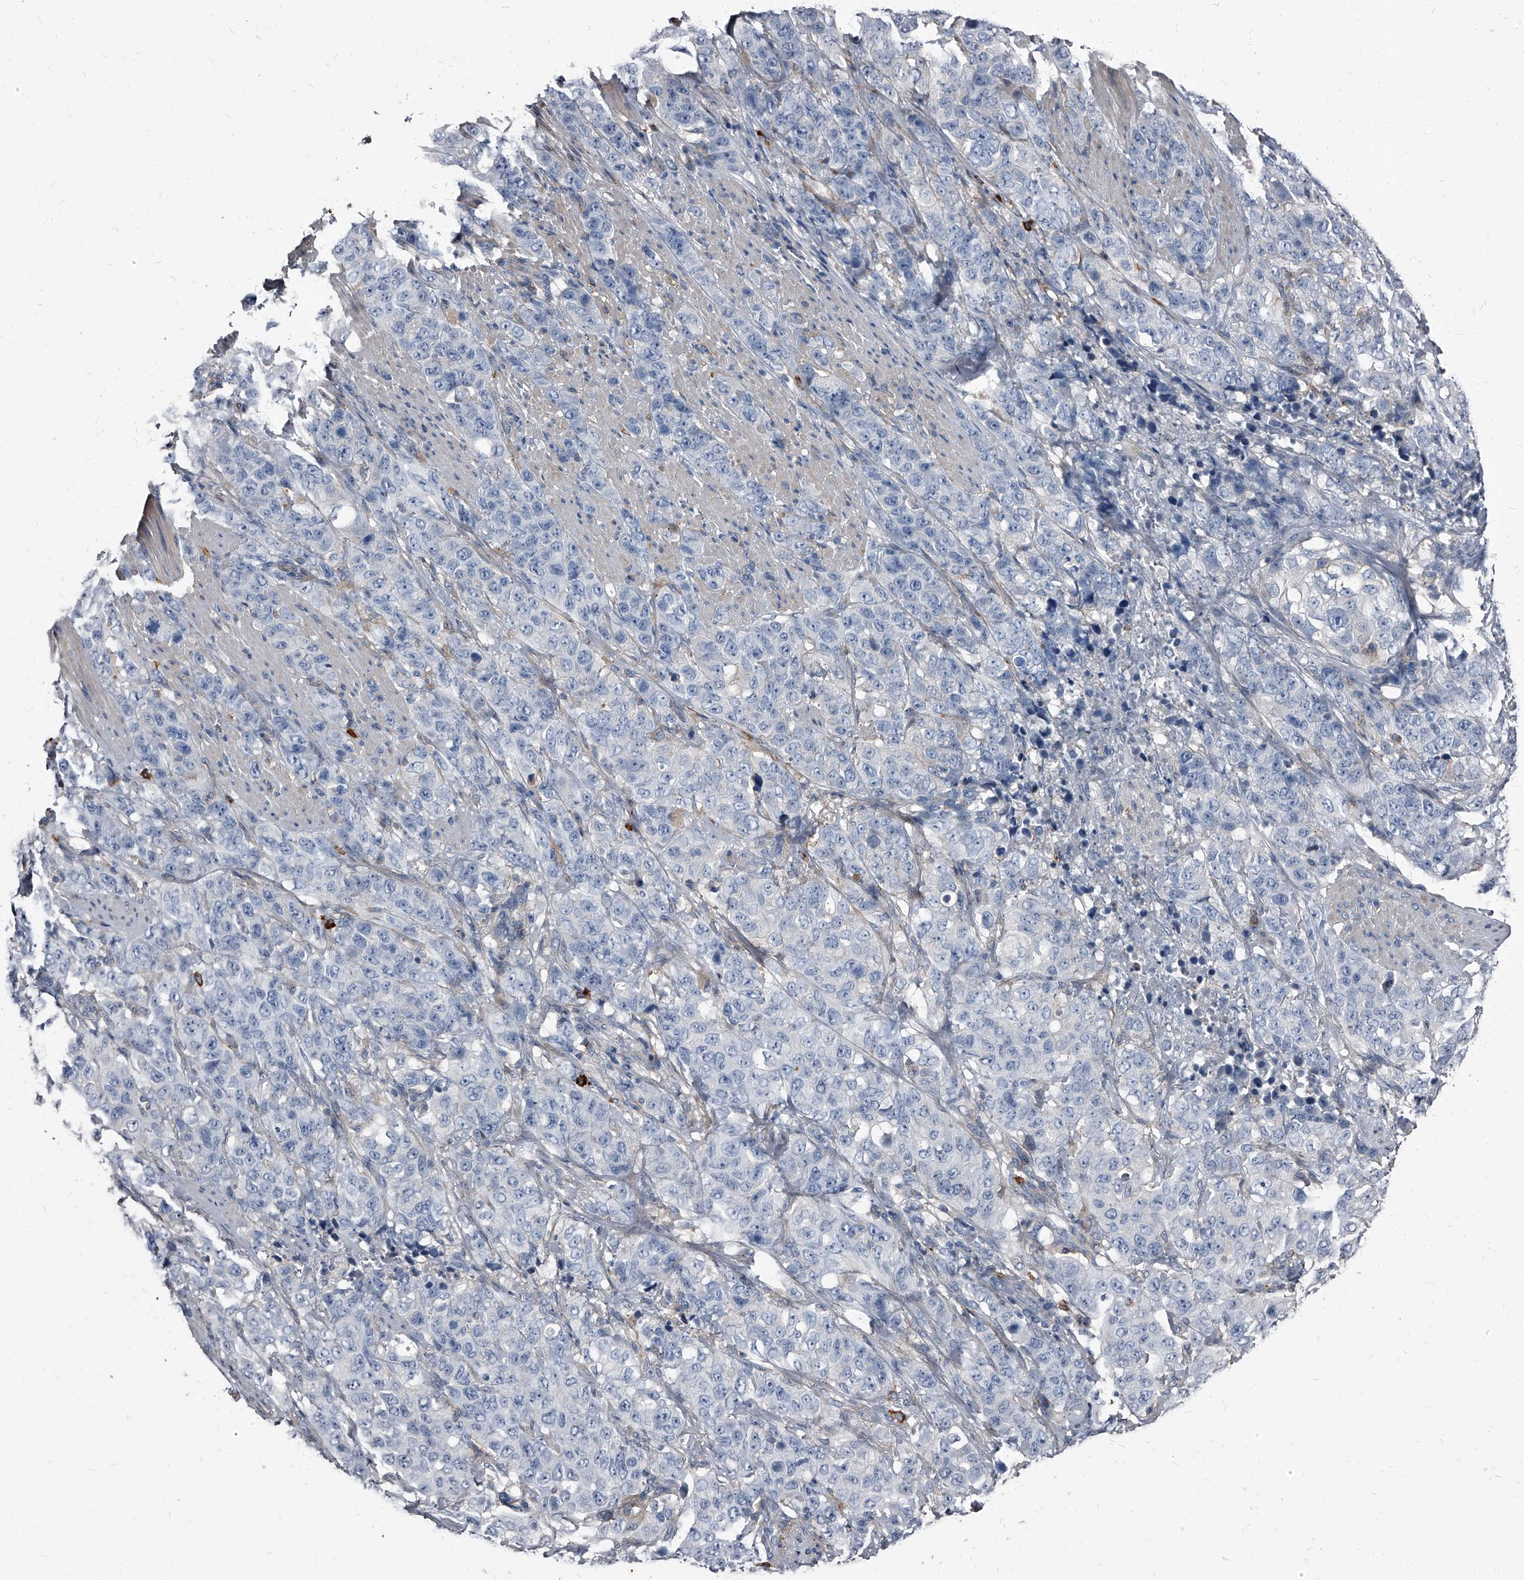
{"staining": {"intensity": "negative", "quantity": "none", "location": "none"}, "tissue": "stomach cancer", "cell_type": "Tumor cells", "image_type": "cancer", "snomed": [{"axis": "morphology", "description": "Adenocarcinoma, NOS"}, {"axis": "topography", "description": "Stomach"}], "caption": "Adenocarcinoma (stomach) was stained to show a protein in brown. There is no significant expression in tumor cells.", "gene": "PGLYRP3", "patient": {"sex": "male", "age": 48}}